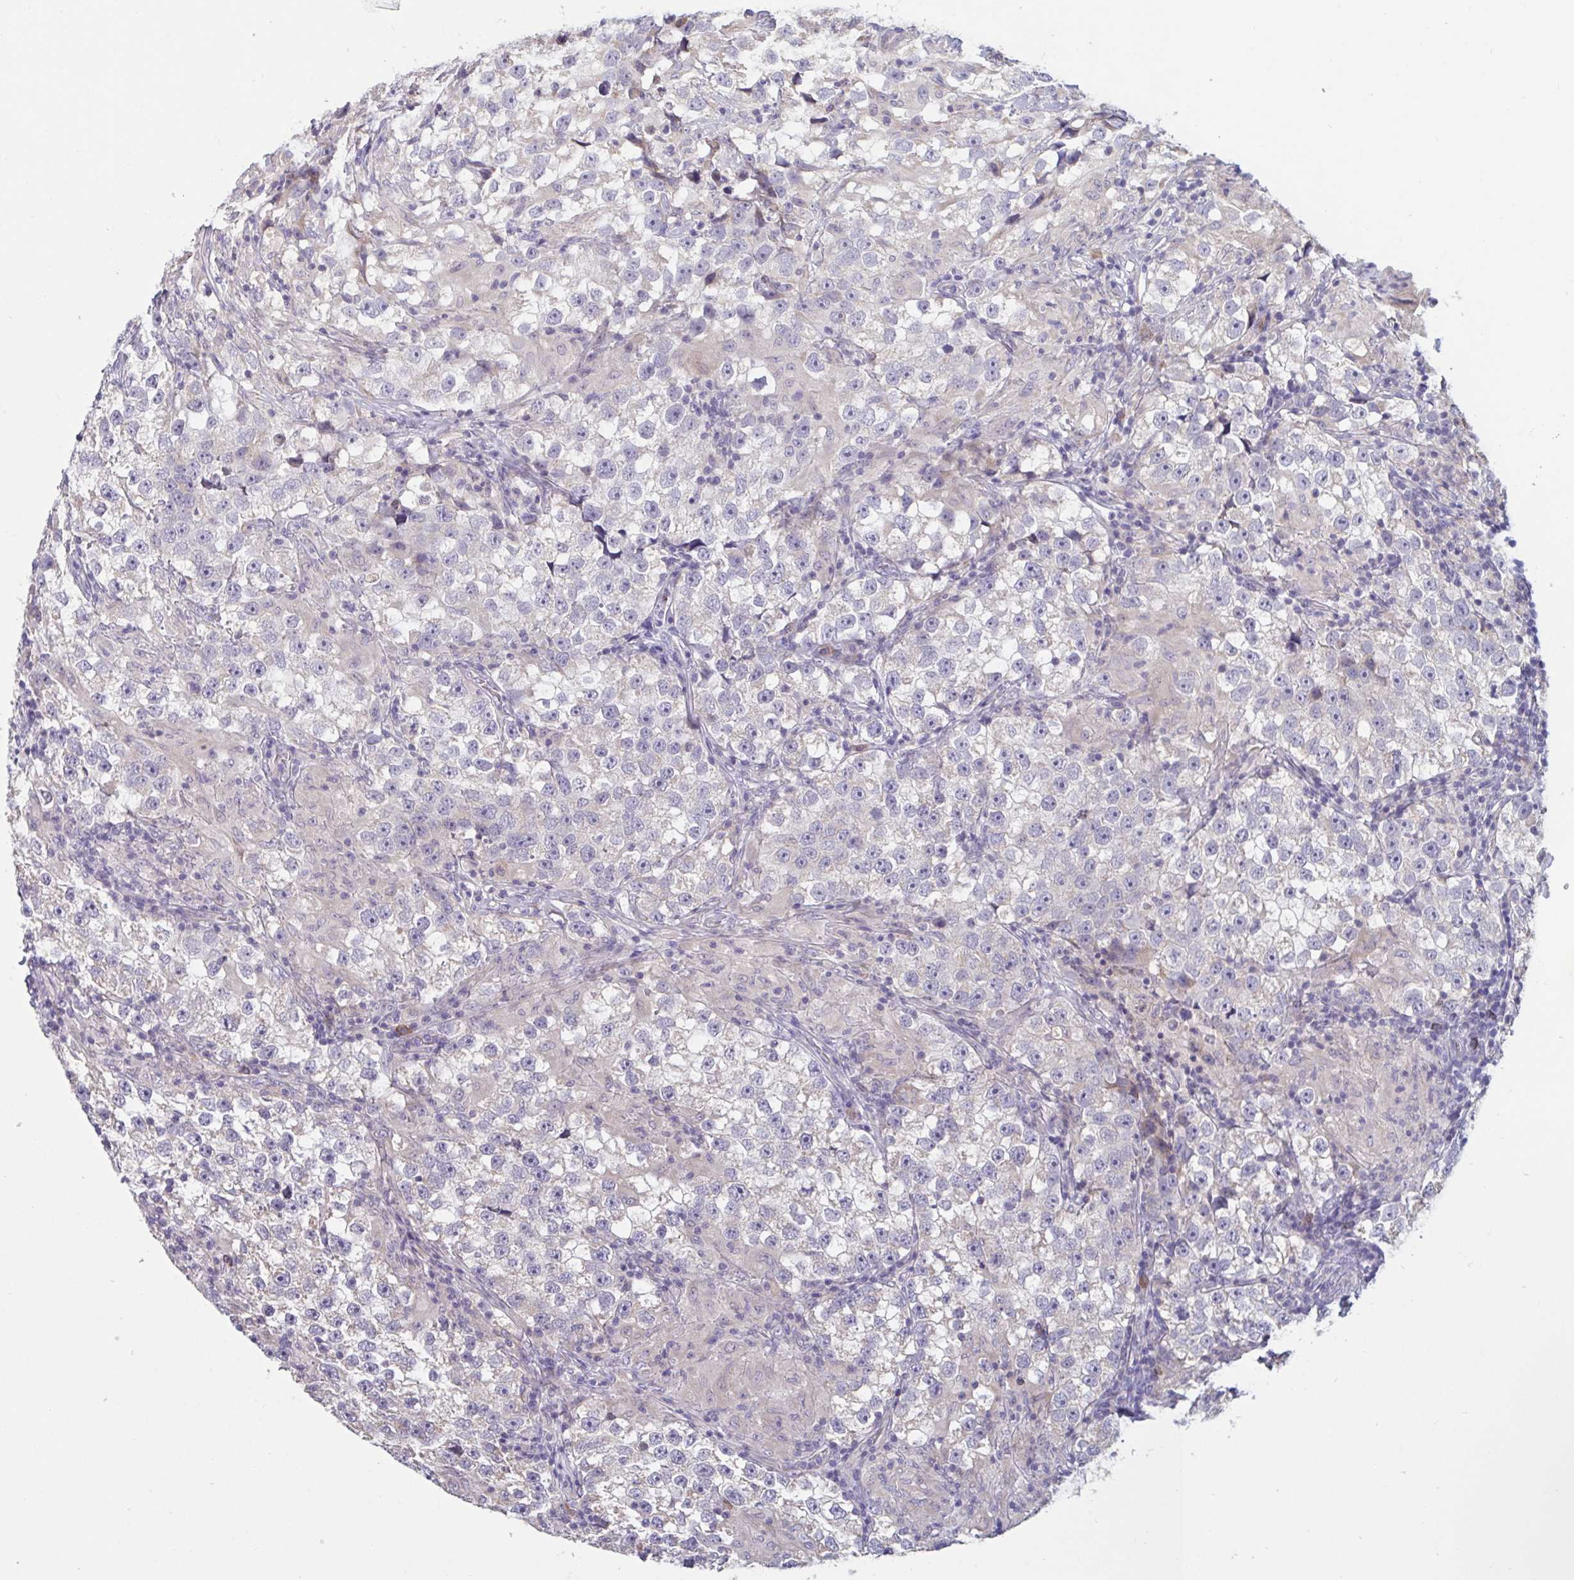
{"staining": {"intensity": "negative", "quantity": "none", "location": "none"}, "tissue": "testis cancer", "cell_type": "Tumor cells", "image_type": "cancer", "snomed": [{"axis": "morphology", "description": "Seminoma, NOS"}, {"axis": "topography", "description": "Testis"}], "caption": "There is no significant expression in tumor cells of seminoma (testis).", "gene": "CD1E", "patient": {"sex": "male", "age": 46}}